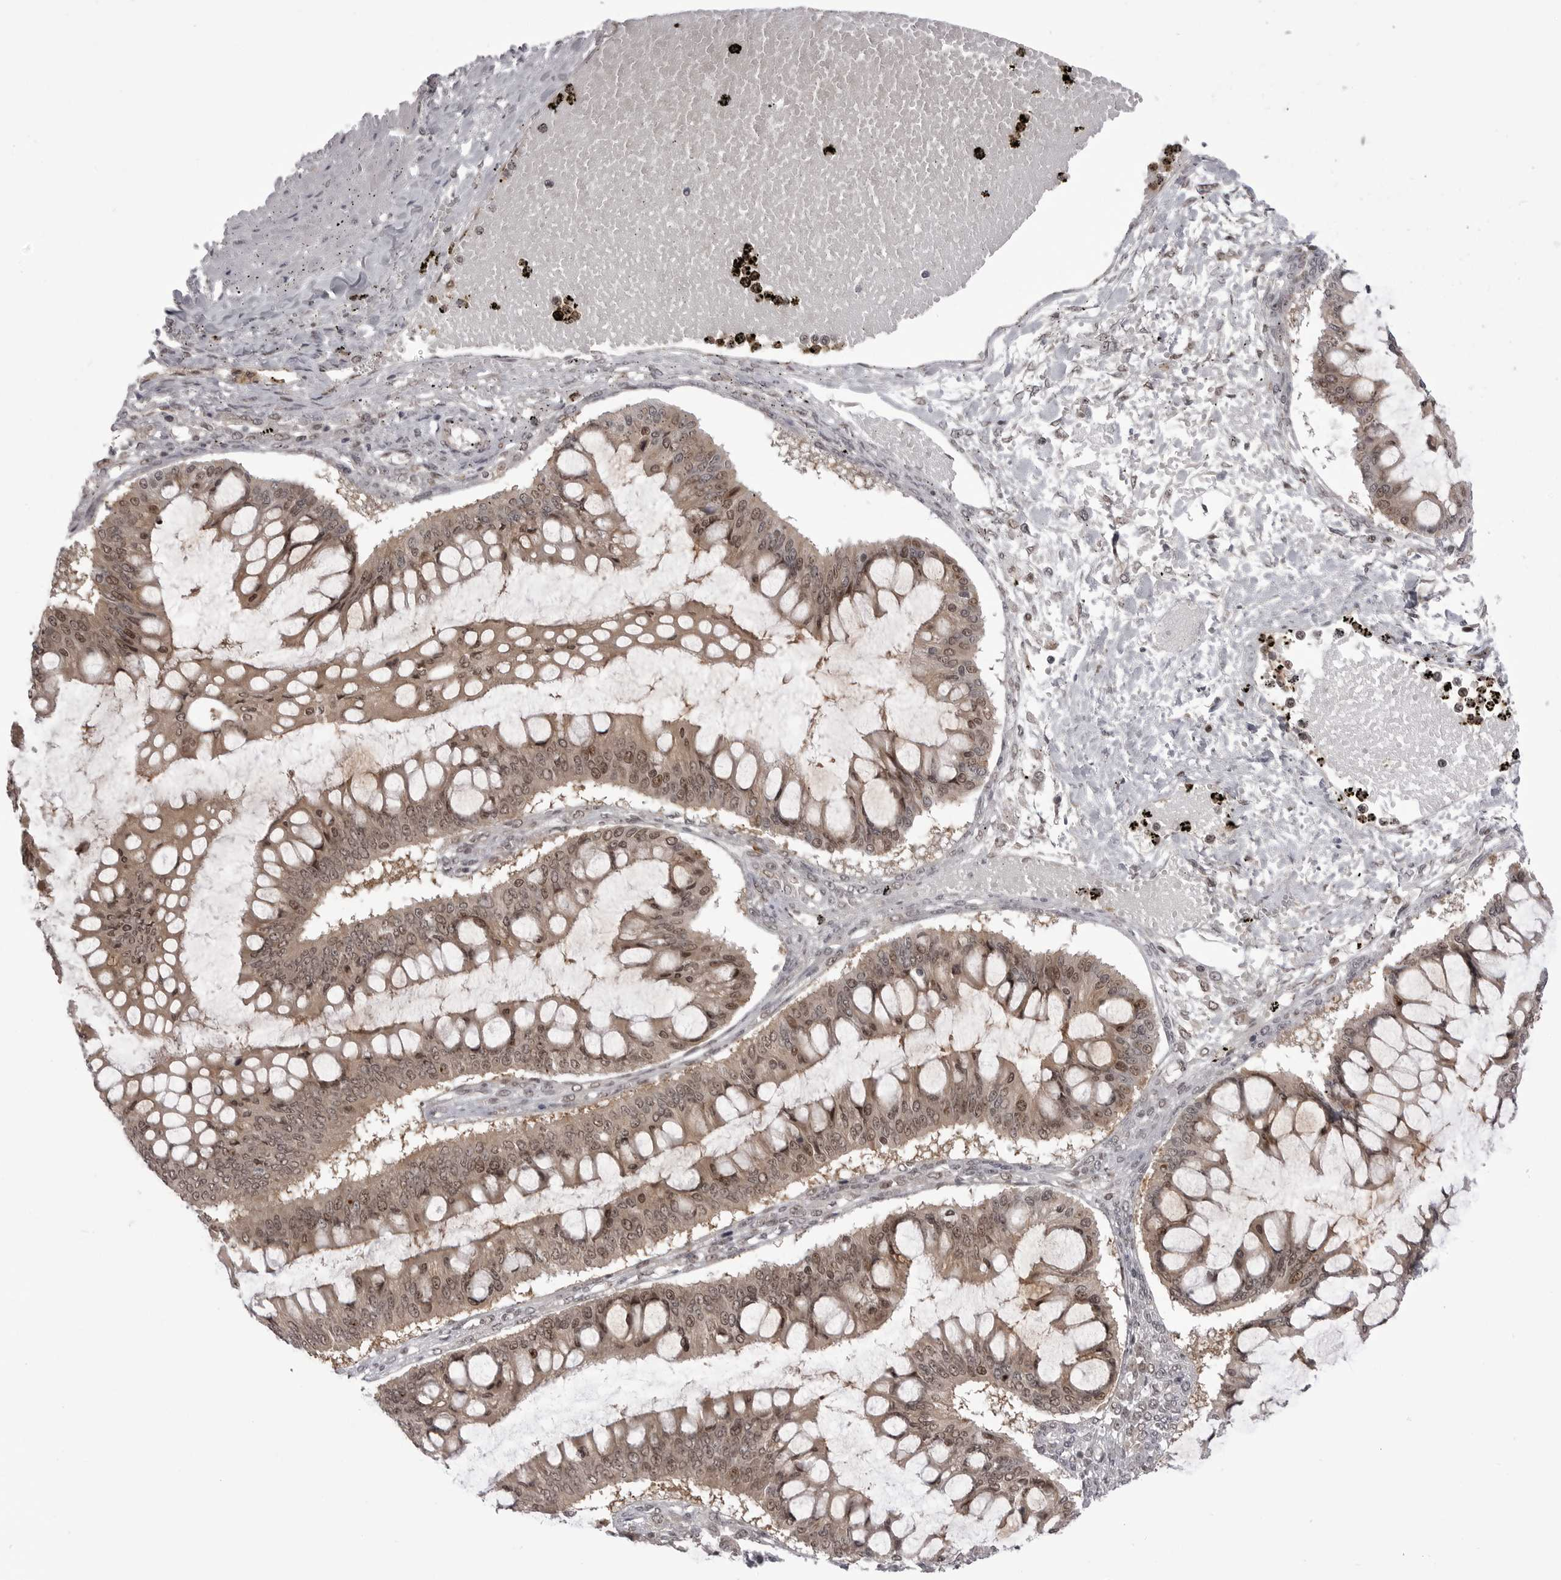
{"staining": {"intensity": "weak", "quantity": "25%-75%", "location": "cytoplasmic/membranous,nuclear"}, "tissue": "ovarian cancer", "cell_type": "Tumor cells", "image_type": "cancer", "snomed": [{"axis": "morphology", "description": "Cystadenocarcinoma, mucinous, NOS"}, {"axis": "topography", "description": "Ovary"}], "caption": "Protein expression analysis of human ovarian cancer reveals weak cytoplasmic/membranous and nuclear expression in approximately 25%-75% of tumor cells.", "gene": "PTK2B", "patient": {"sex": "female", "age": 73}}